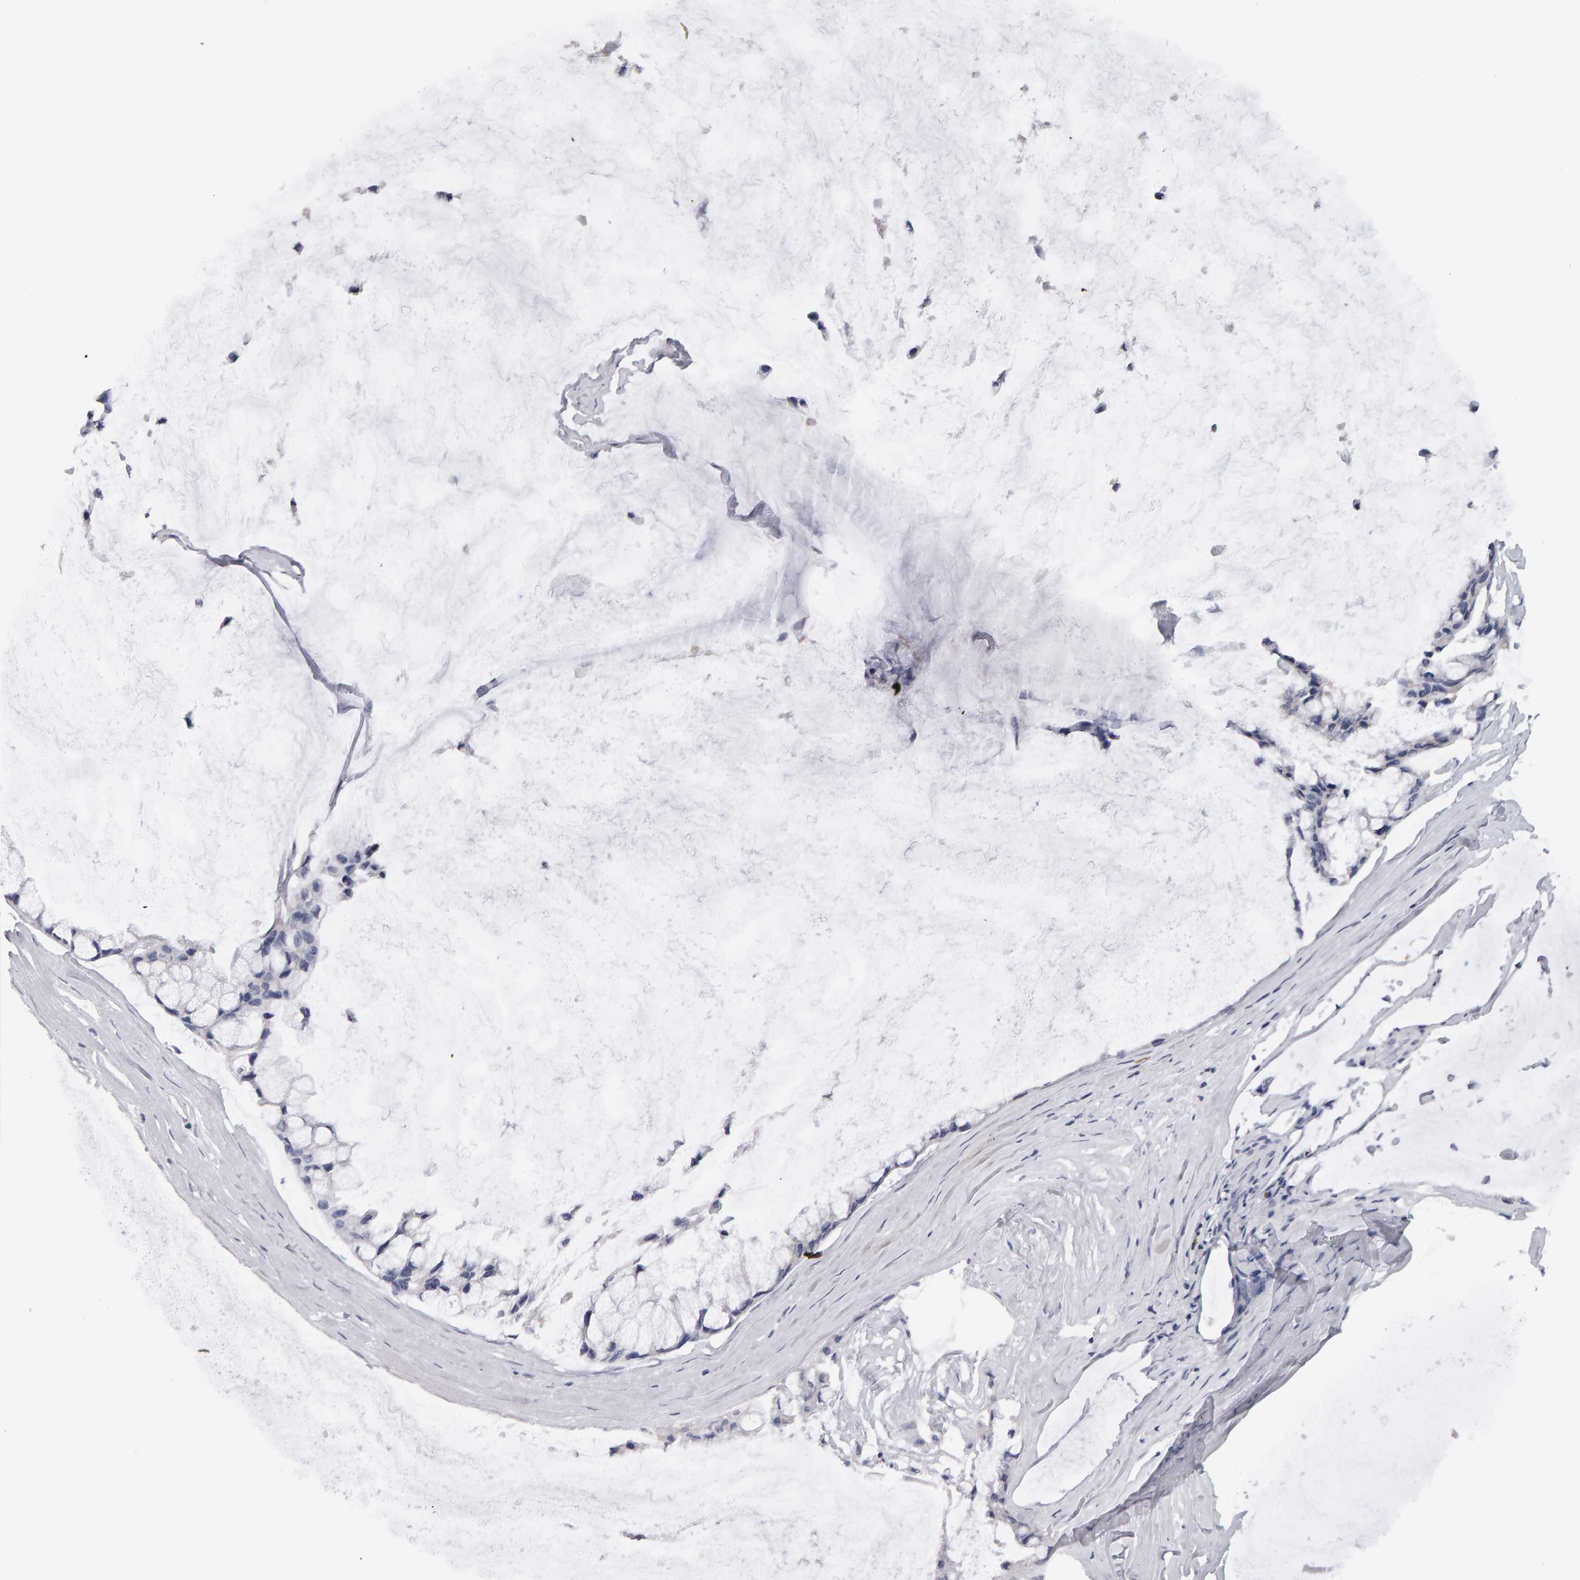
{"staining": {"intensity": "negative", "quantity": "none", "location": "none"}, "tissue": "ovarian cancer", "cell_type": "Tumor cells", "image_type": "cancer", "snomed": [{"axis": "morphology", "description": "Cystadenocarcinoma, mucinous, NOS"}, {"axis": "topography", "description": "Ovary"}], "caption": "High power microscopy photomicrograph of an immunohistochemistry (IHC) image of ovarian mucinous cystadenocarcinoma, revealing no significant staining in tumor cells.", "gene": "CD38", "patient": {"sex": "female", "age": 39}}